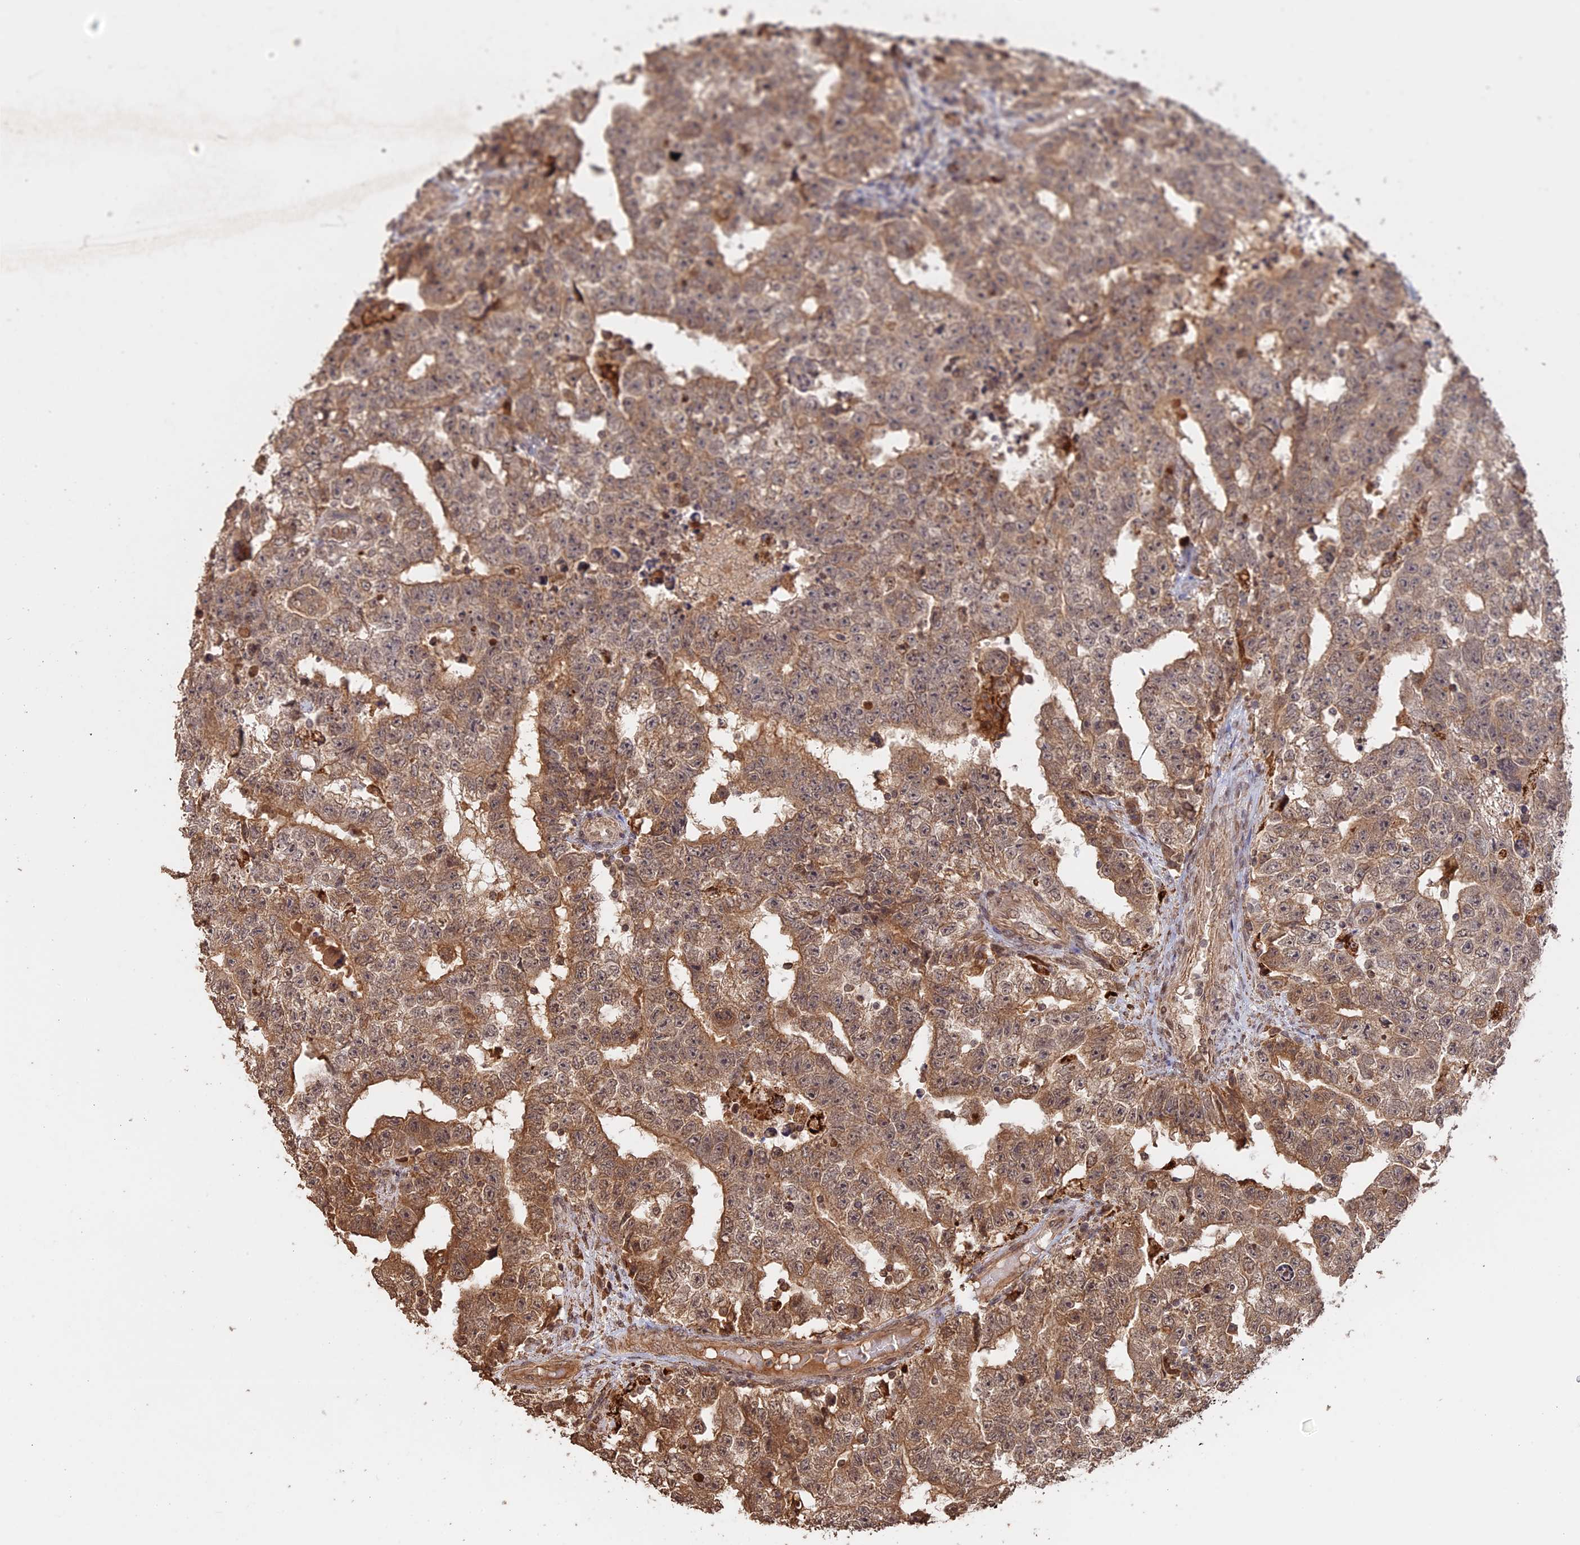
{"staining": {"intensity": "moderate", "quantity": ">75%", "location": "cytoplasmic/membranous,nuclear"}, "tissue": "testis cancer", "cell_type": "Tumor cells", "image_type": "cancer", "snomed": [{"axis": "morphology", "description": "Carcinoma, Embryonal, NOS"}, {"axis": "topography", "description": "Testis"}], "caption": "A high-resolution micrograph shows immunohistochemistry staining of testis embryonal carcinoma, which exhibits moderate cytoplasmic/membranous and nuclear staining in approximately >75% of tumor cells.", "gene": "FAM210B", "patient": {"sex": "male", "age": 25}}